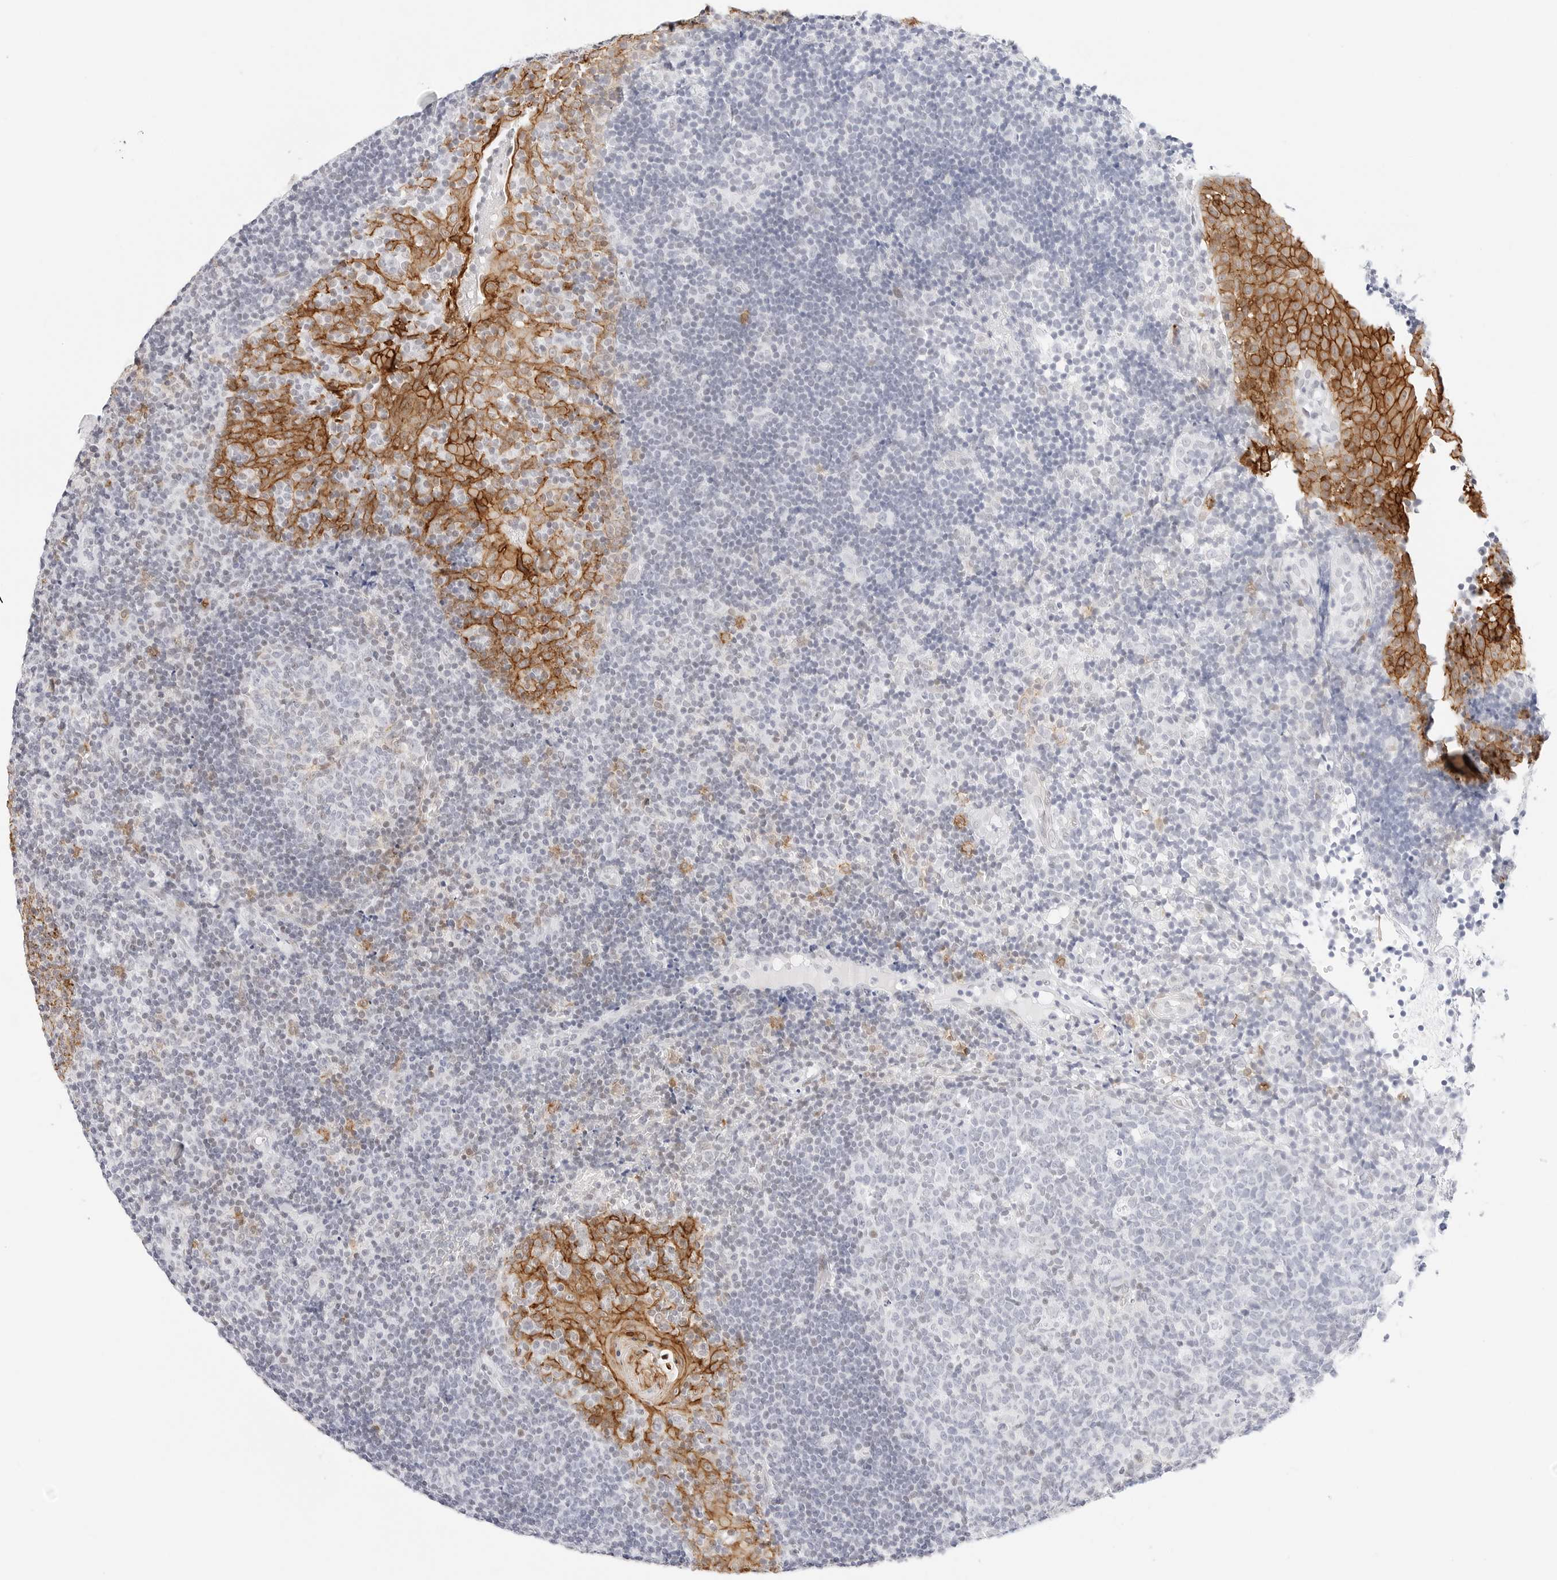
{"staining": {"intensity": "negative", "quantity": "none", "location": "none"}, "tissue": "tonsil", "cell_type": "Germinal center cells", "image_type": "normal", "snomed": [{"axis": "morphology", "description": "Normal tissue, NOS"}, {"axis": "topography", "description": "Tonsil"}], "caption": "An immunohistochemistry histopathology image of benign tonsil is shown. There is no staining in germinal center cells of tonsil. (Immunohistochemistry, brightfield microscopy, high magnification).", "gene": "CDH1", "patient": {"sex": "female", "age": 40}}